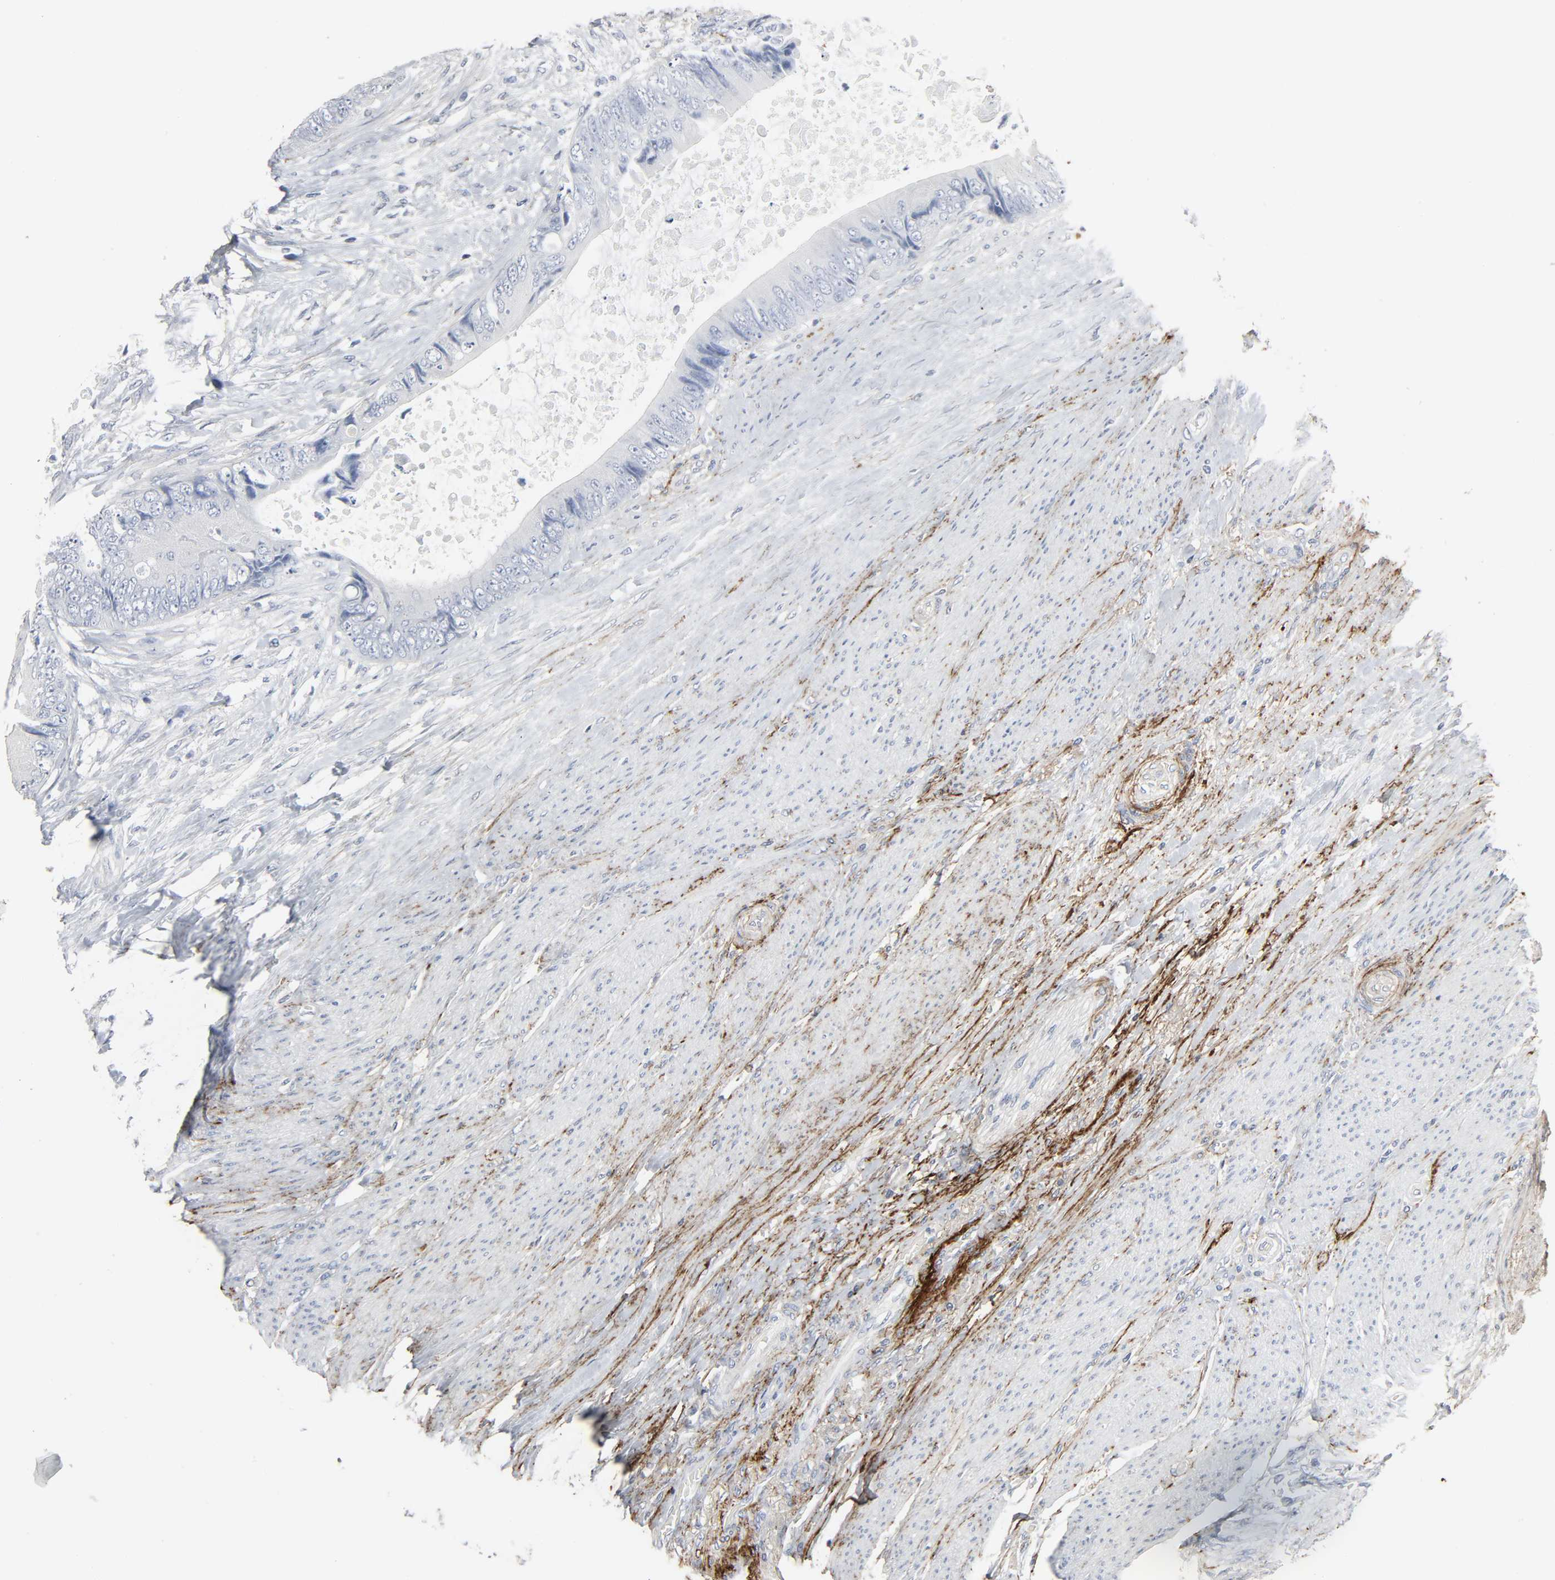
{"staining": {"intensity": "negative", "quantity": "none", "location": "none"}, "tissue": "colorectal cancer", "cell_type": "Tumor cells", "image_type": "cancer", "snomed": [{"axis": "morphology", "description": "Adenocarcinoma, NOS"}, {"axis": "topography", "description": "Rectum"}], "caption": "Immunohistochemistry (IHC) of colorectal cancer (adenocarcinoma) shows no positivity in tumor cells.", "gene": "FBLN5", "patient": {"sex": "female", "age": 77}}